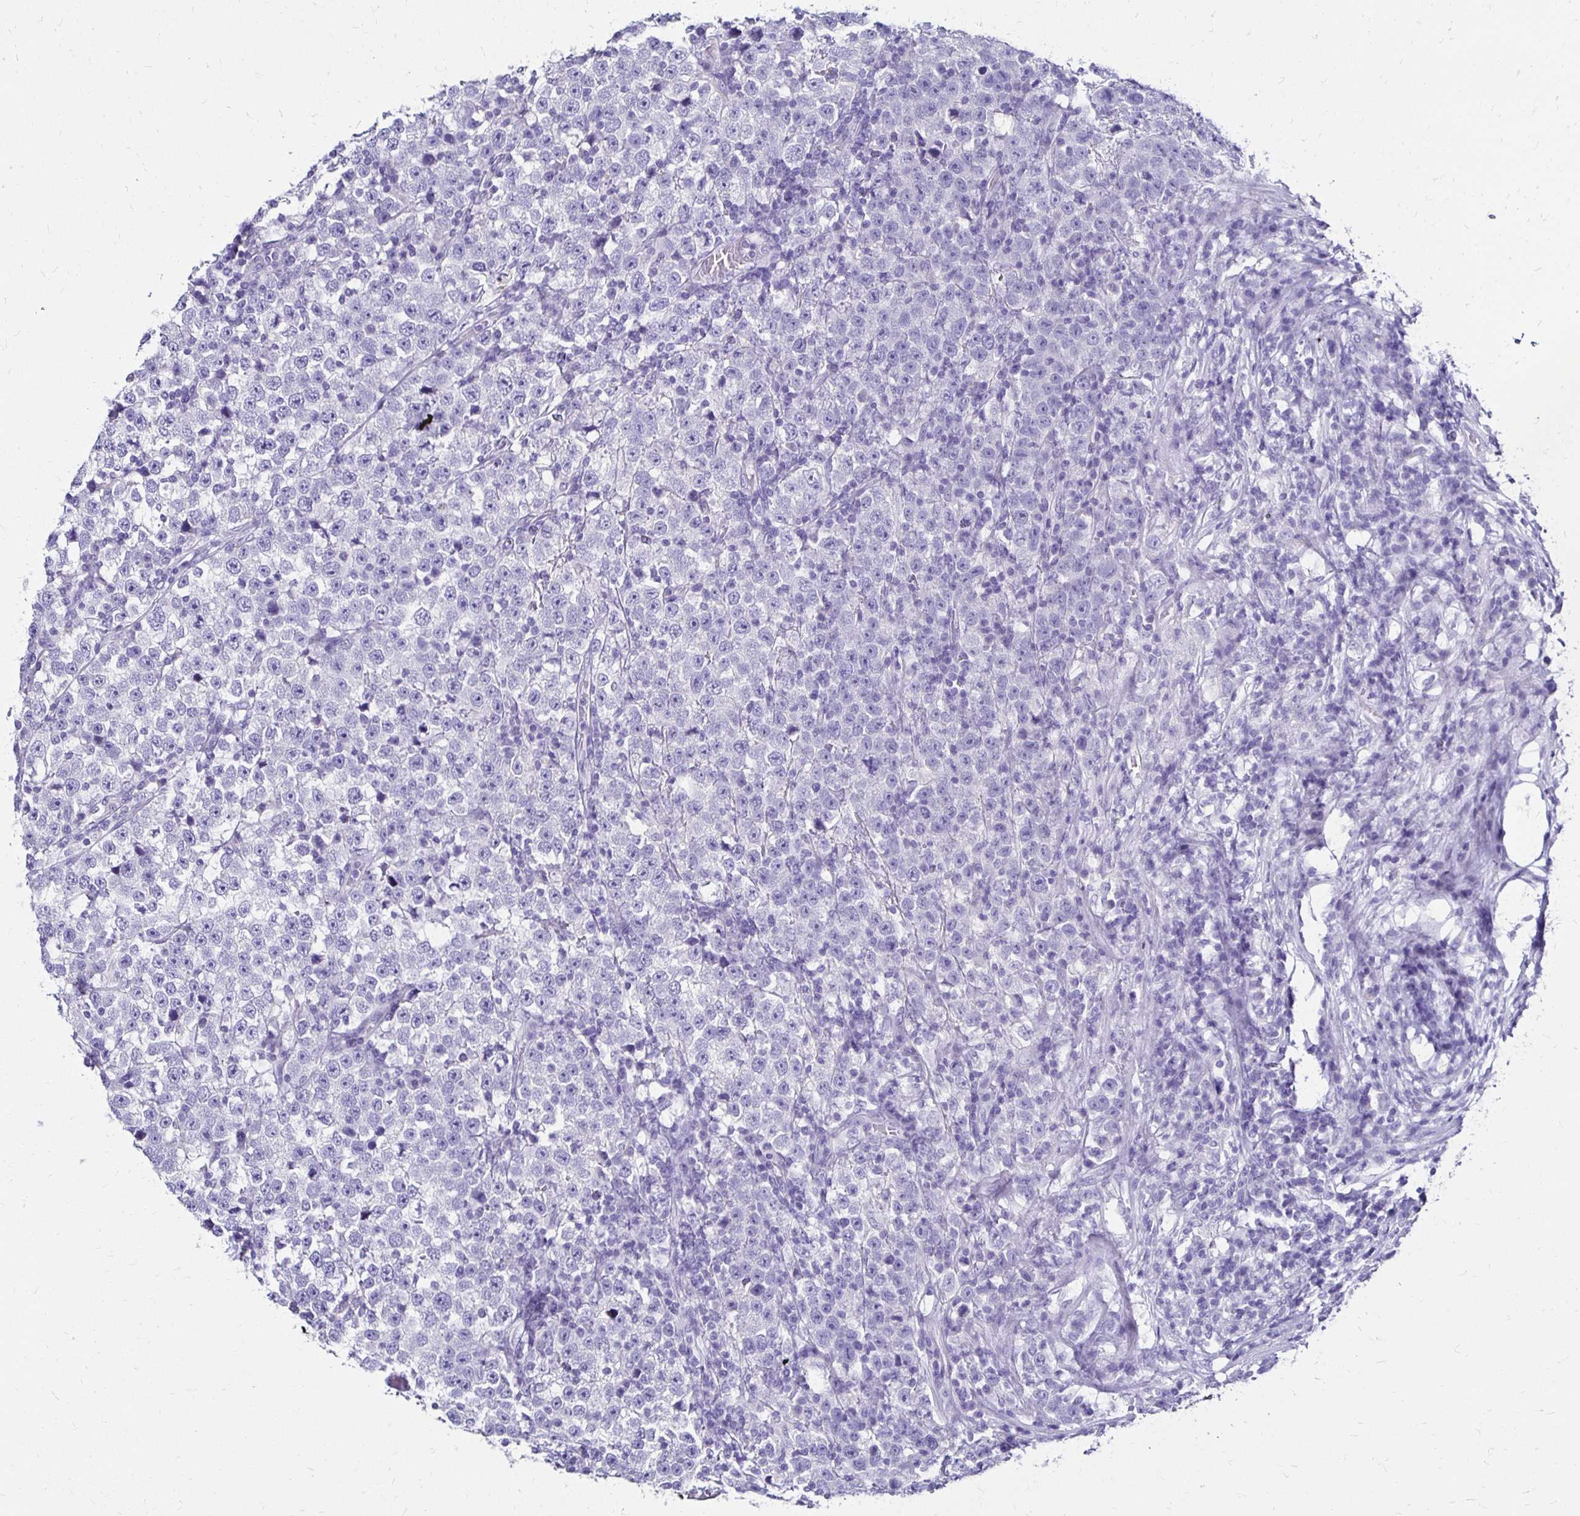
{"staining": {"intensity": "negative", "quantity": "none", "location": "none"}, "tissue": "testis cancer", "cell_type": "Tumor cells", "image_type": "cancer", "snomed": [{"axis": "morphology", "description": "Seminoma, NOS"}, {"axis": "topography", "description": "Testis"}], "caption": "This is a image of immunohistochemistry staining of seminoma (testis), which shows no staining in tumor cells. (IHC, brightfield microscopy, high magnification).", "gene": "KCNT1", "patient": {"sex": "male", "age": 43}}